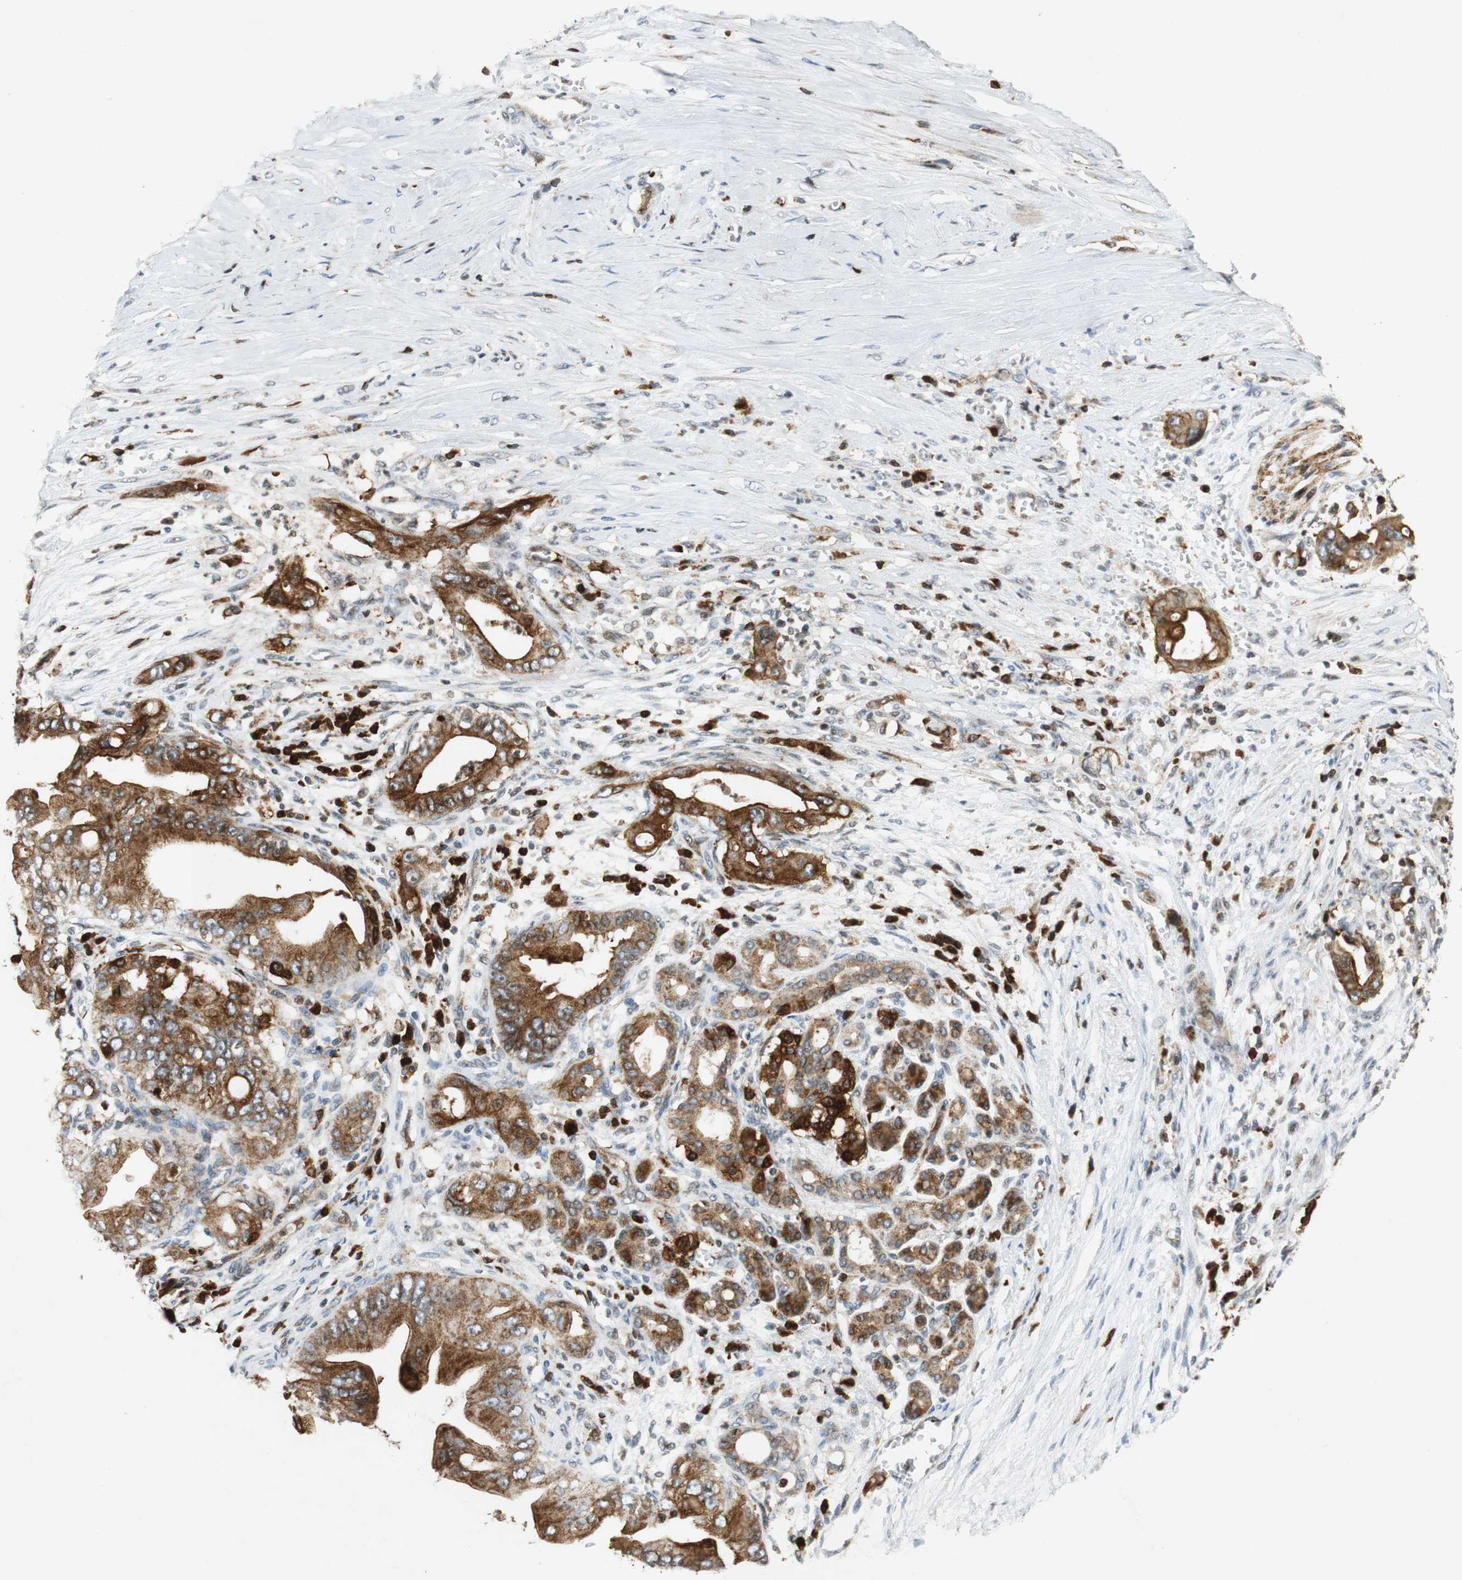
{"staining": {"intensity": "strong", "quantity": ">75%", "location": "cytoplasmic/membranous"}, "tissue": "pancreatic cancer", "cell_type": "Tumor cells", "image_type": "cancer", "snomed": [{"axis": "morphology", "description": "Adenocarcinoma, NOS"}, {"axis": "topography", "description": "Pancreas"}], "caption": "Protein expression analysis of pancreatic cancer reveals strong cytoplasmic/membranous expression in approximately >75% of tumor cells.", "gene": "TUBA4A", "patient": {"sex": "male", "age": 59}}